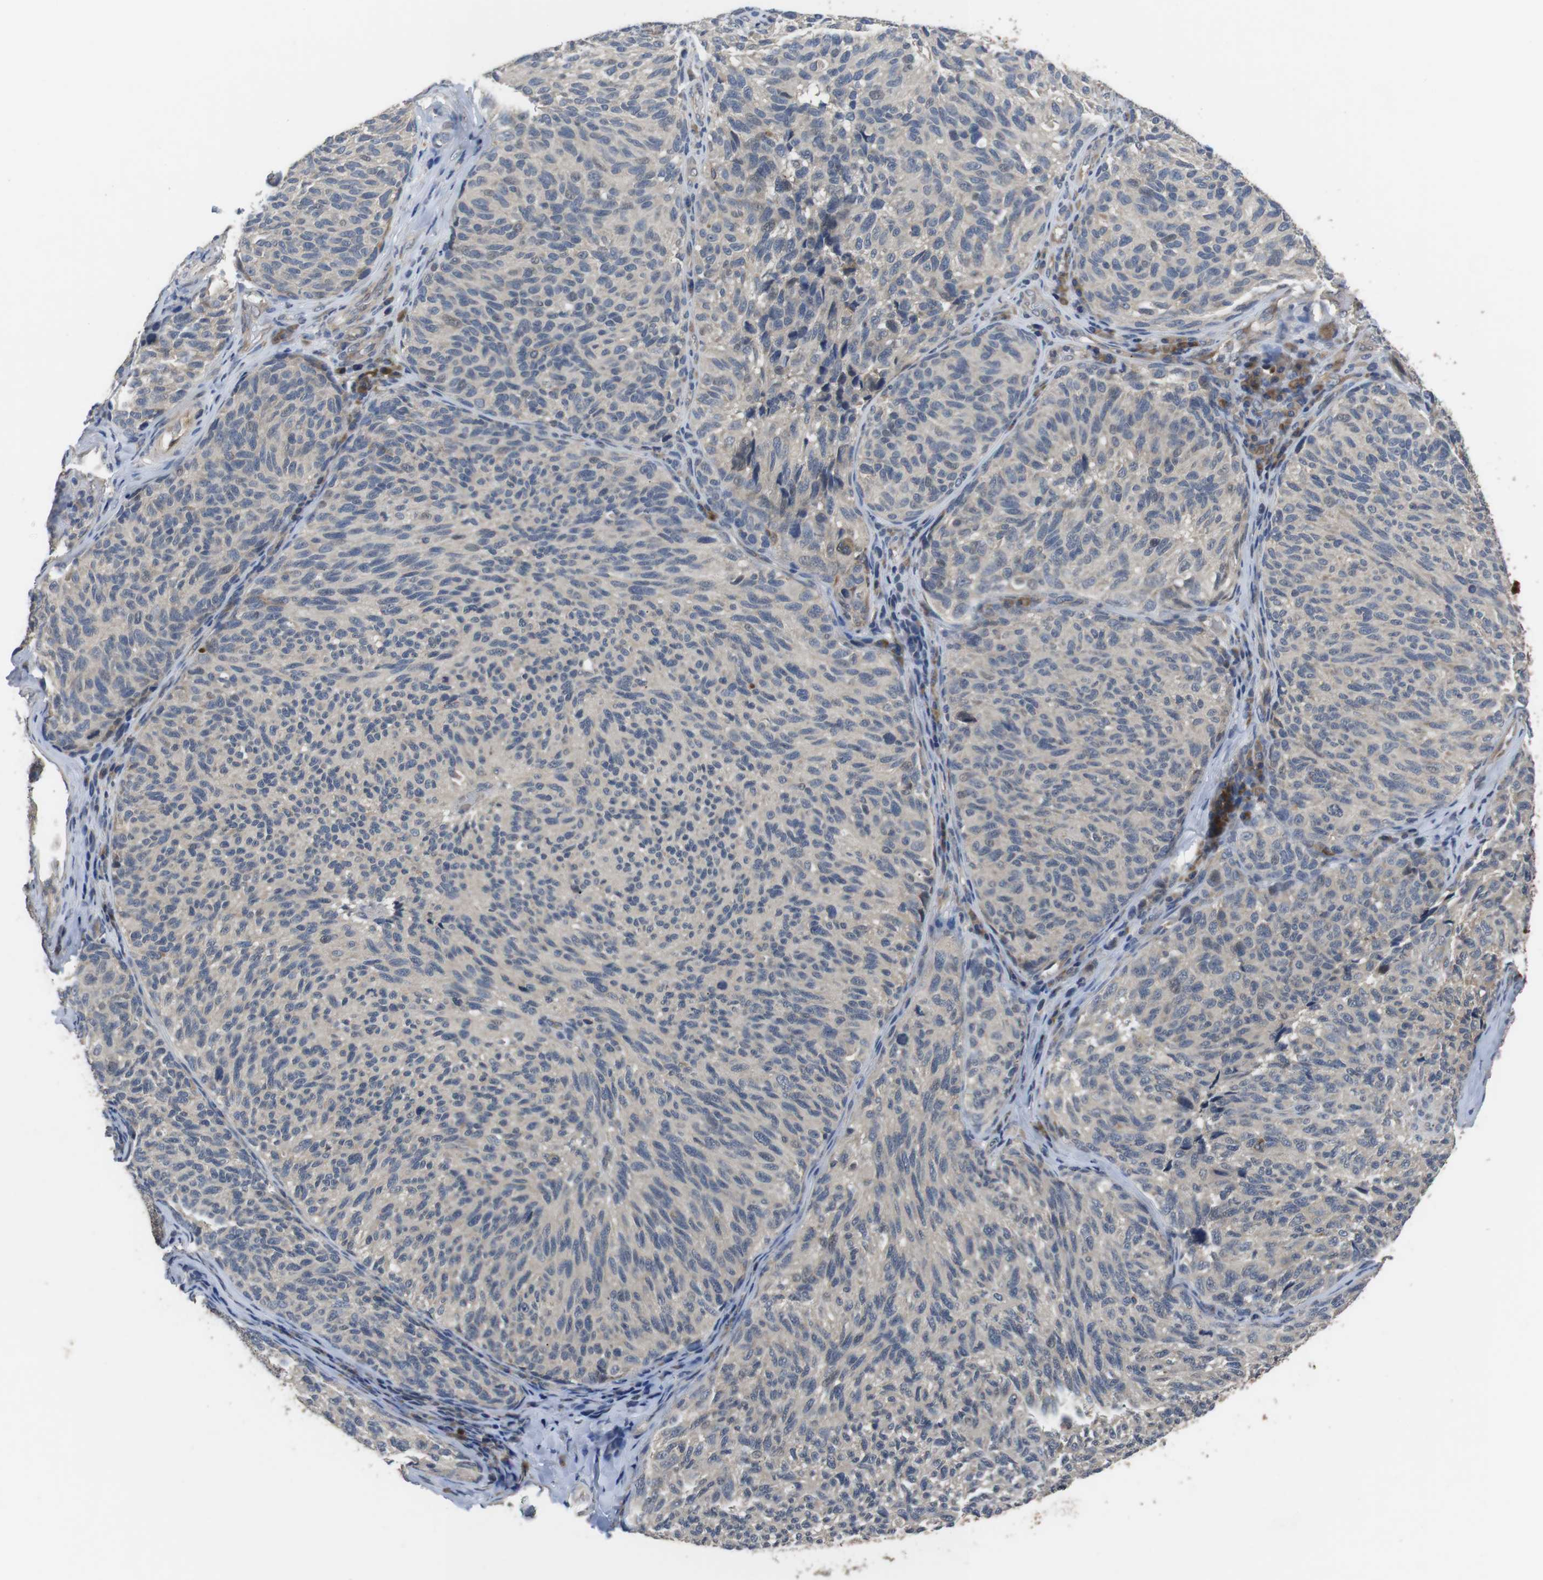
{"staining": {"intensity": "negative", "quantity": "none", "location": "none"}, "tissue": "melanoma", "cell_type": "Tumor cells", "image_type": "cancer", "snomed": [{"axis": "morphology", "description": "Malignant melanoma, NOS"}, {"axis": "topography", "description": "Skin"}], "caption": "This is an IHC photomicrograph of malignant melanoma. There is no positivity in tumor cells.", "gene": "ADGRL3", "patient": {"sex": "female", "age": 73}}